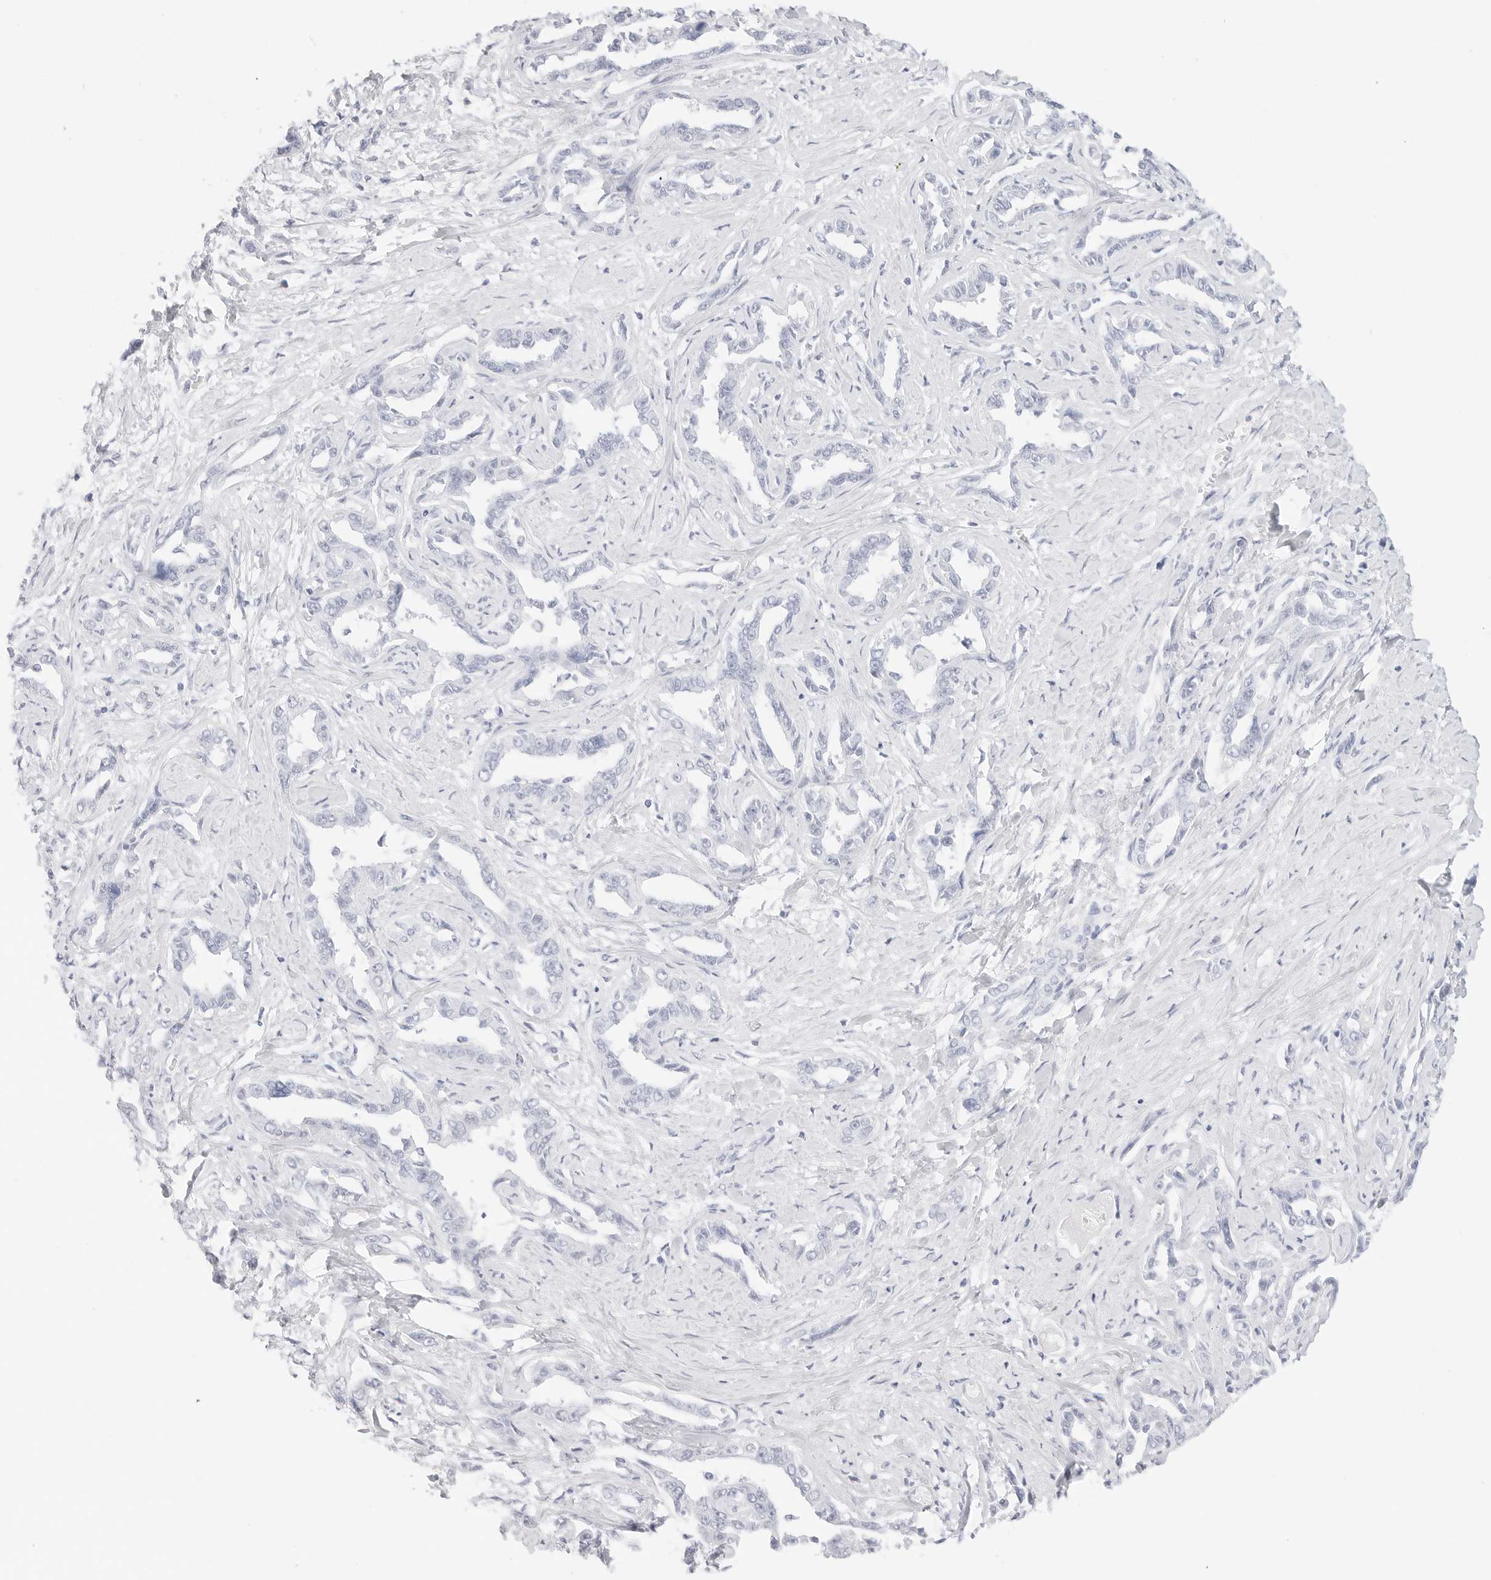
{"staining": {"intensity": "negative", "quantity": "none", "location": "none"}, "tissue": "liver cancer", "cell_type": "Tumor cells", "image_type": "cancer", "snomed": [{"axis": "morphology", "description": "Cholangiocarcinoma"}, {"axis": "topography", "description": "Liver"}], "caption": "Tumor cells are negative for protein expression in human liver cancer (cholangiocarcinoma). Nuclei are stained in blue.", "gene": "TFF2", "patient": {"sex": "male", "age": 59}}